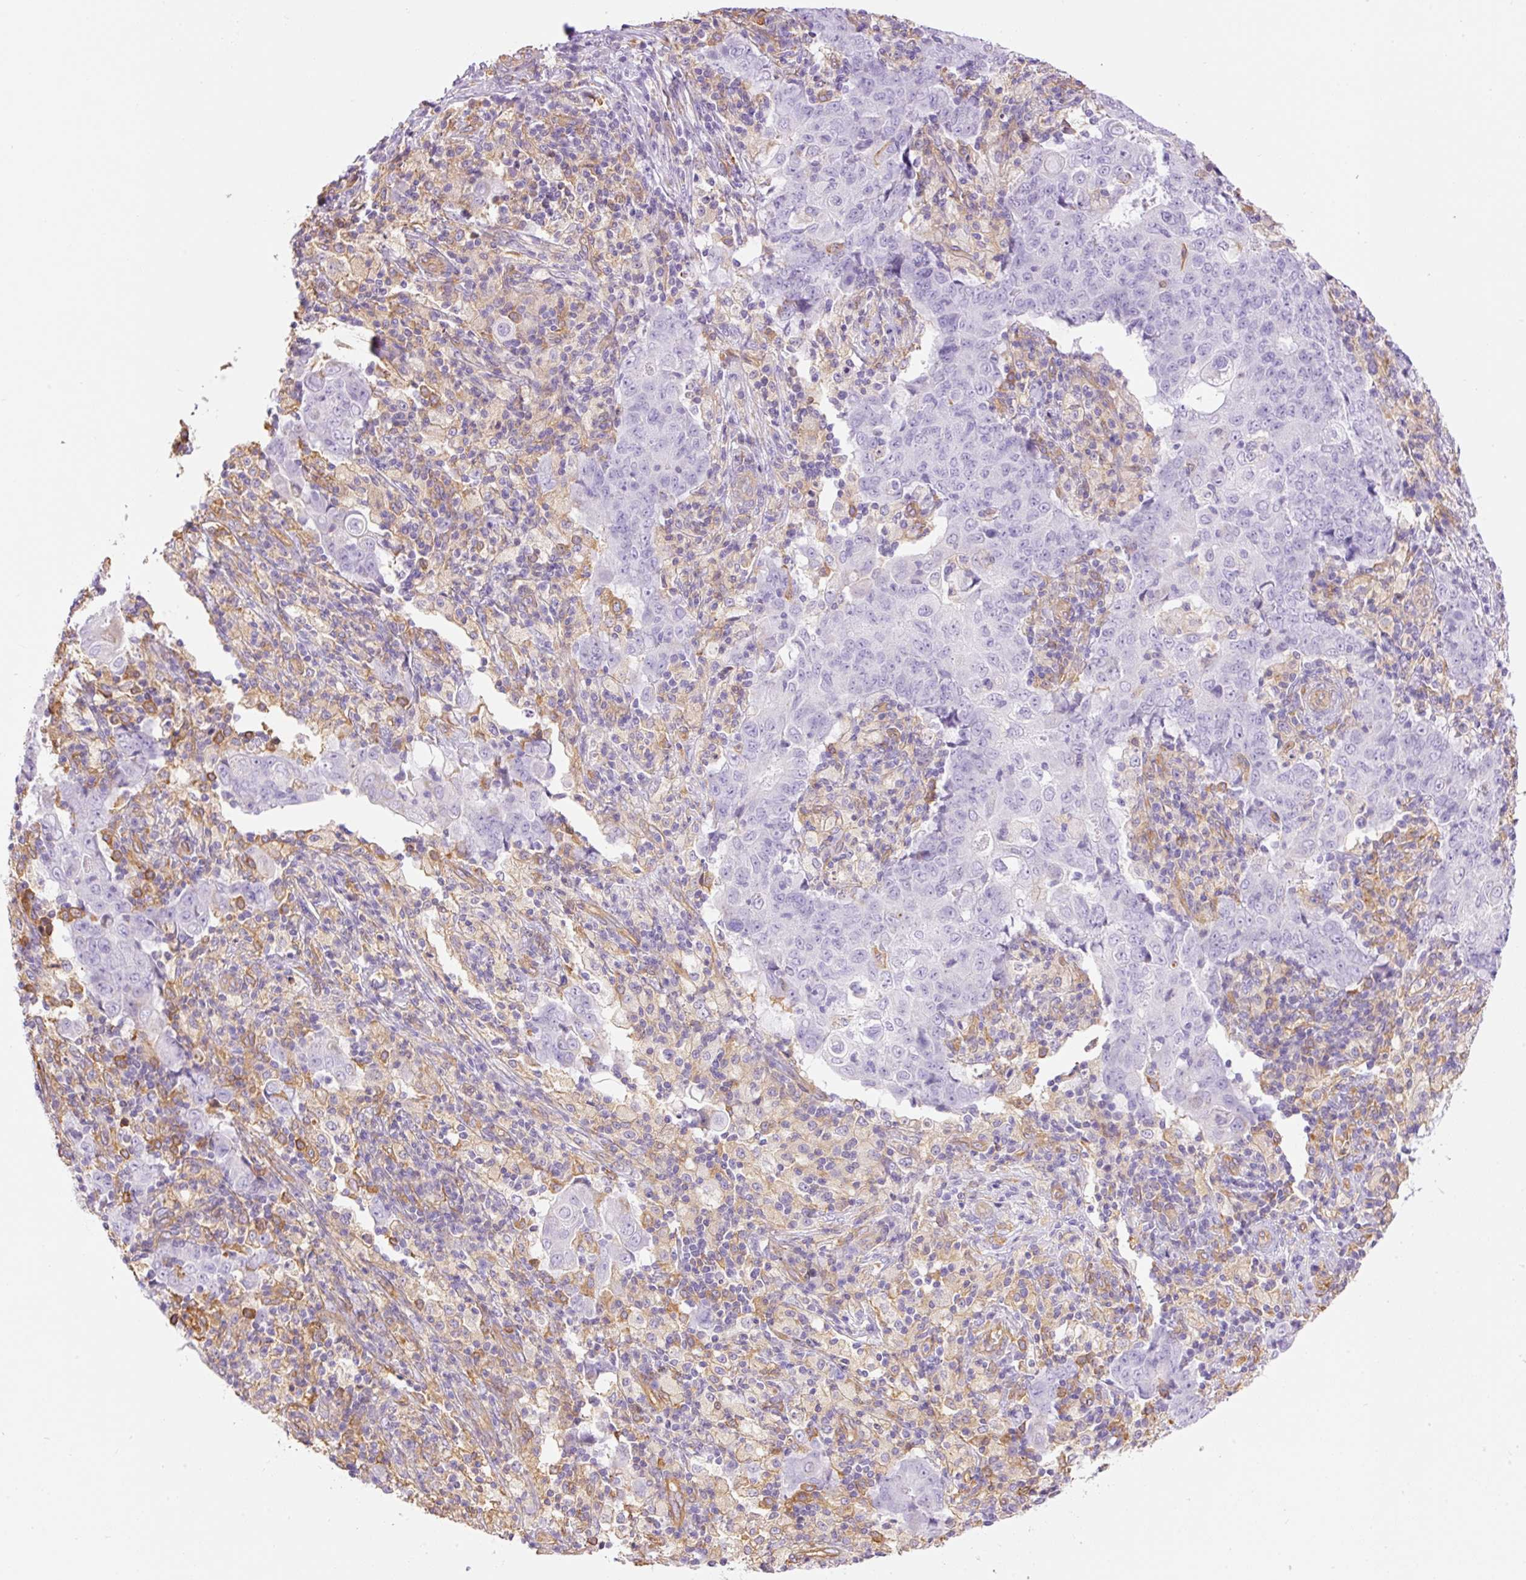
{"staining": {"intensity": "negative", "quantity": "none", "location": "none"}, "tissue": "ovarian cancer", "cell_type": "Tumor cells", "image_type": "cancer", "snomed": [{"axis": "morphology", "description": "Carcinoma, endometroid"}, {"axis": "topography", "description": "Ovary"}], "caption": "Protein analysis of ovarian cancer (endometroid carcinoma) reveals no significant positivity in tumor cells. (DAB immunohistochemistry (IHC), high magnification).", "gene": "IL10RB", "patient": {"sex": "female", "age": 42}}